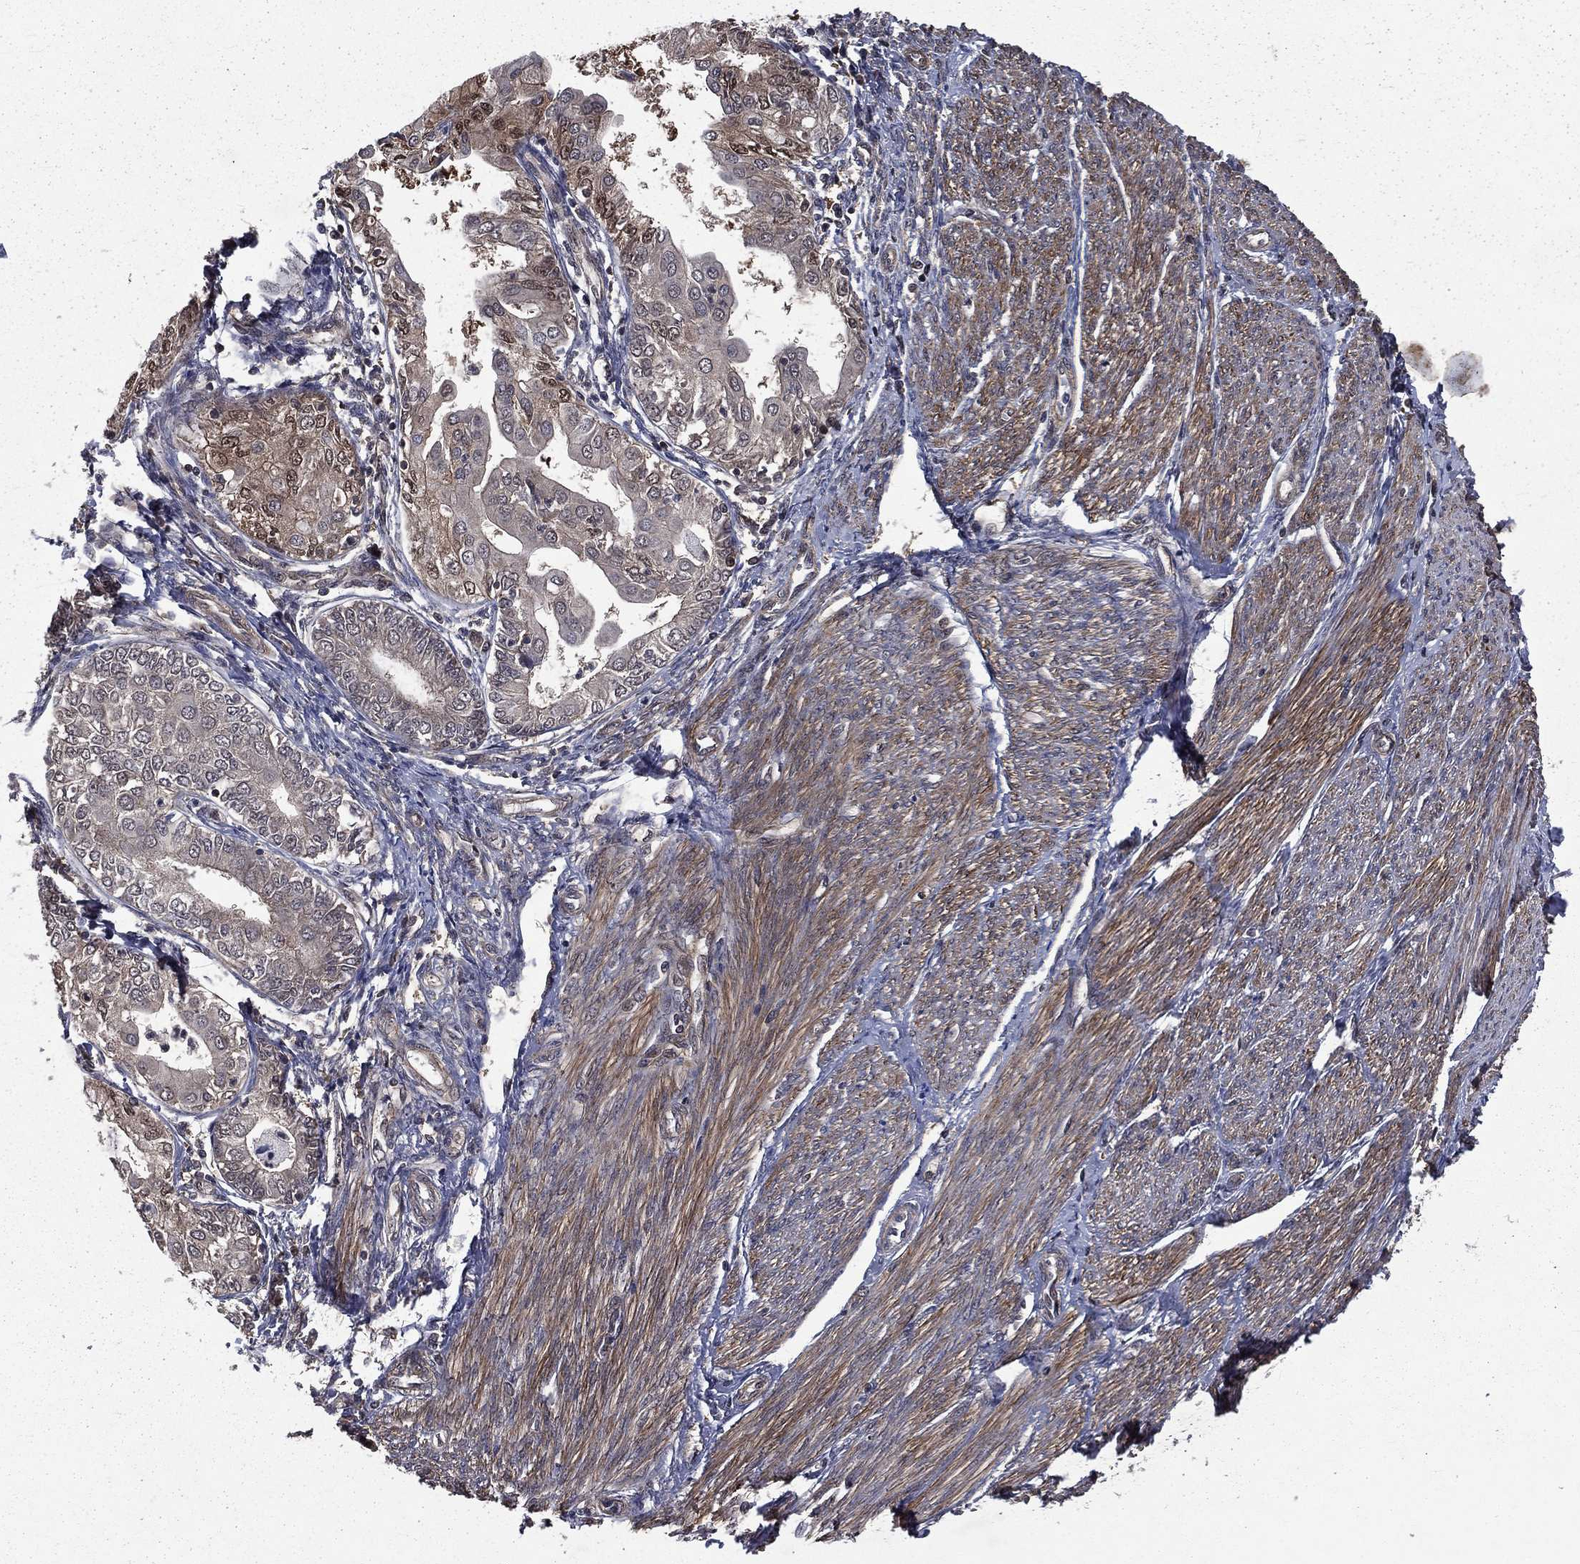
{"staining": {"intensity": "negative", "quantity": "none", "location": "none"}, "tissue": "endometrial cancer", "cell_type": "Tumor cells", "image_type": "cancer", "snomed": [{"axis": "morphology", "description": "Adenocarcinoma, NOS"}, {"axis": "topography", "description": "Endometrium"}], "caption": "An image of endometrial adenocarcinoma stained for a protein displays no brown staining in tumor cells.", "gene": "FGD1", "patient": {"sex": "female", "age": 68}}